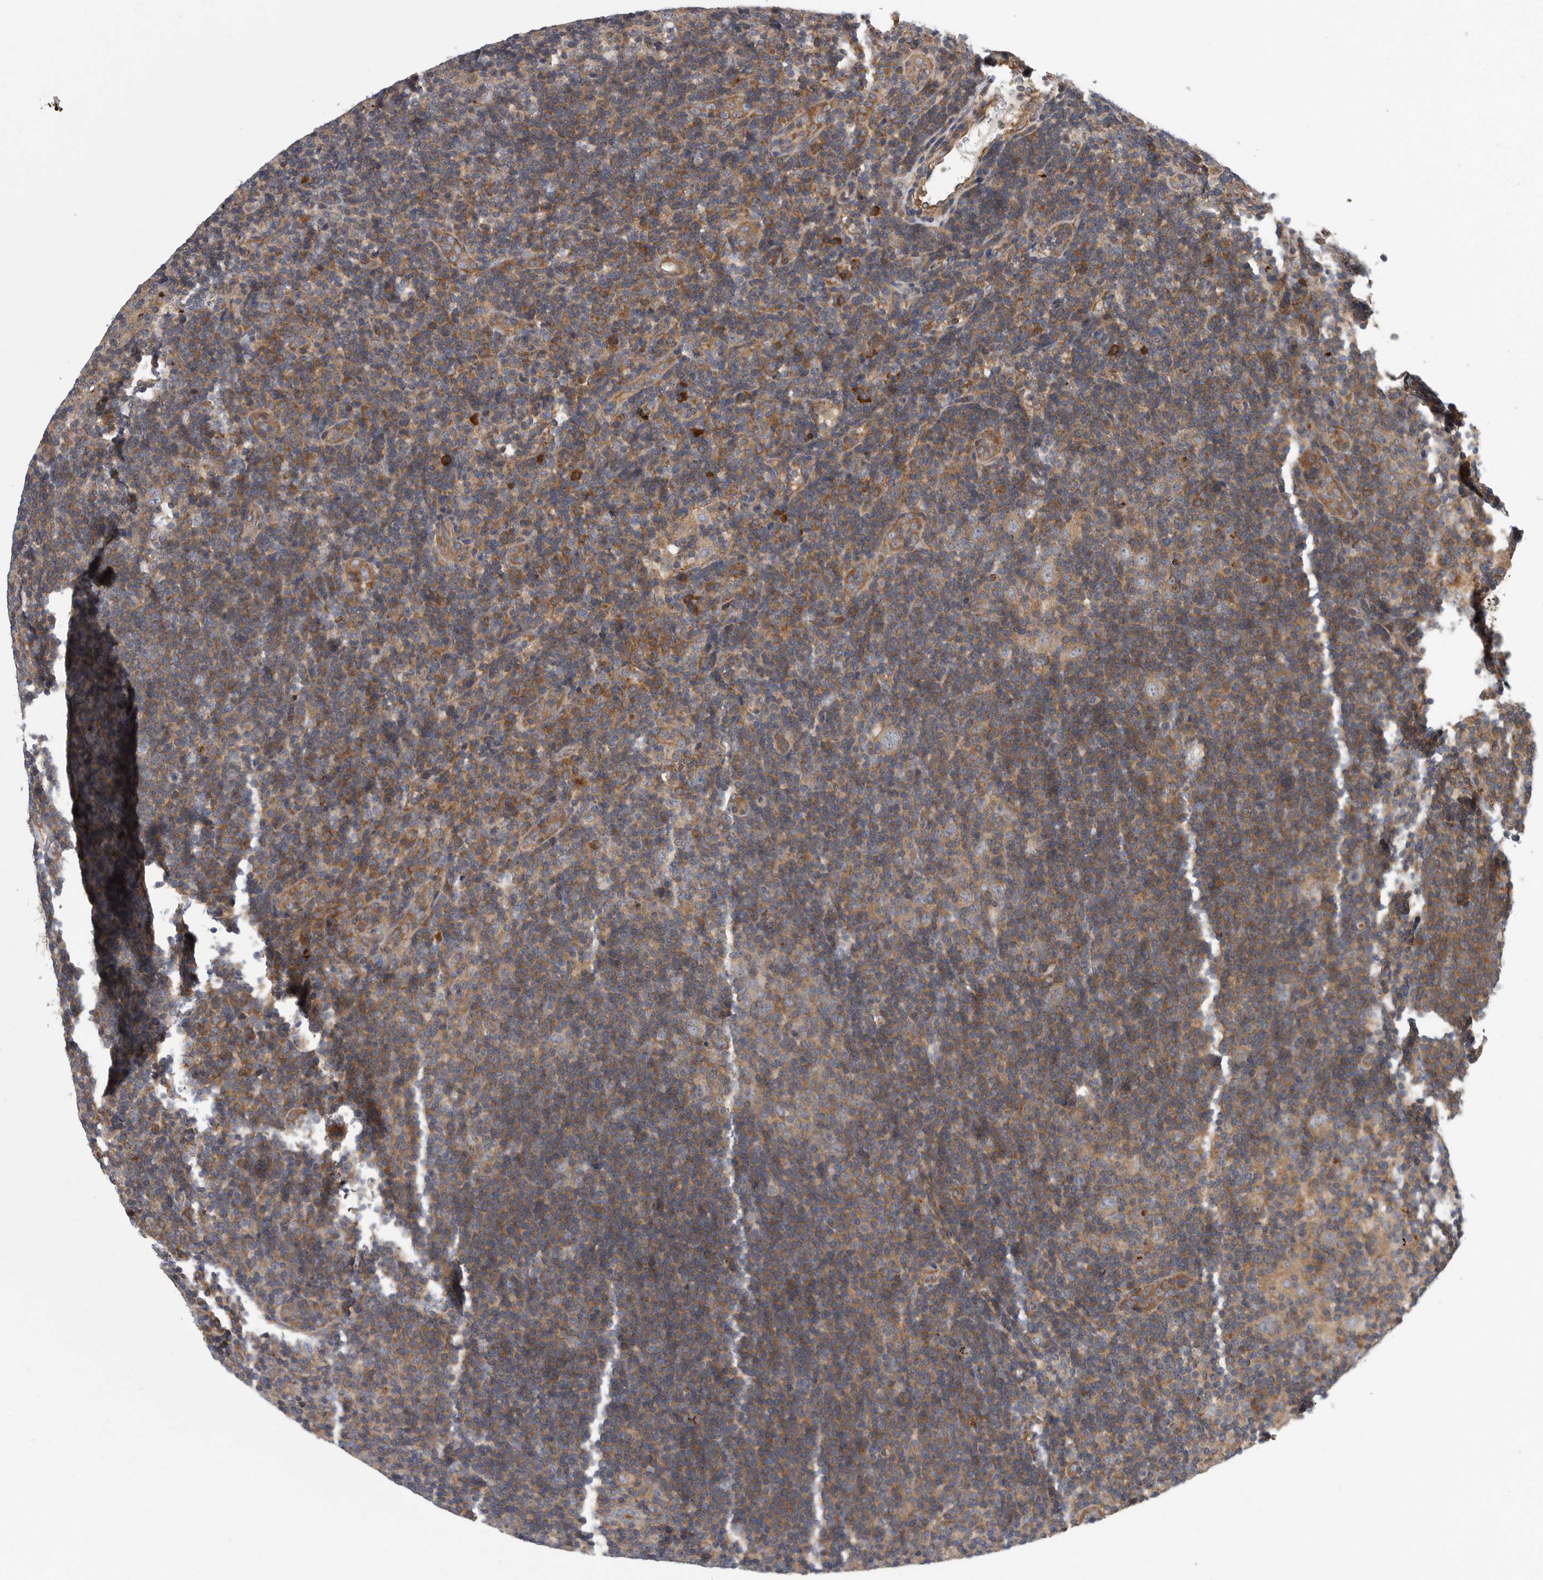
{"staining": {"intensity": "weak", "quantity": ">75%", "location": "cytoplasmic/membranous"}, "tissue": "lymphoma", "cell_type": "Tumor cells", "image_type": "cancer", "snomed": [{"axis": "morphology", "description": "Hodgkin's disease, NOS"}, {"axis": "topography", "description": "Lymph node"}], "caption": "Hodgkin's disease stained with immunohistochemistry (IHC) displays weak cytoplasmic/membranous staining in approximately >75% of tumor cells.", "gene": "OXR1", "patient": {"sex": "female", "age": 57}}